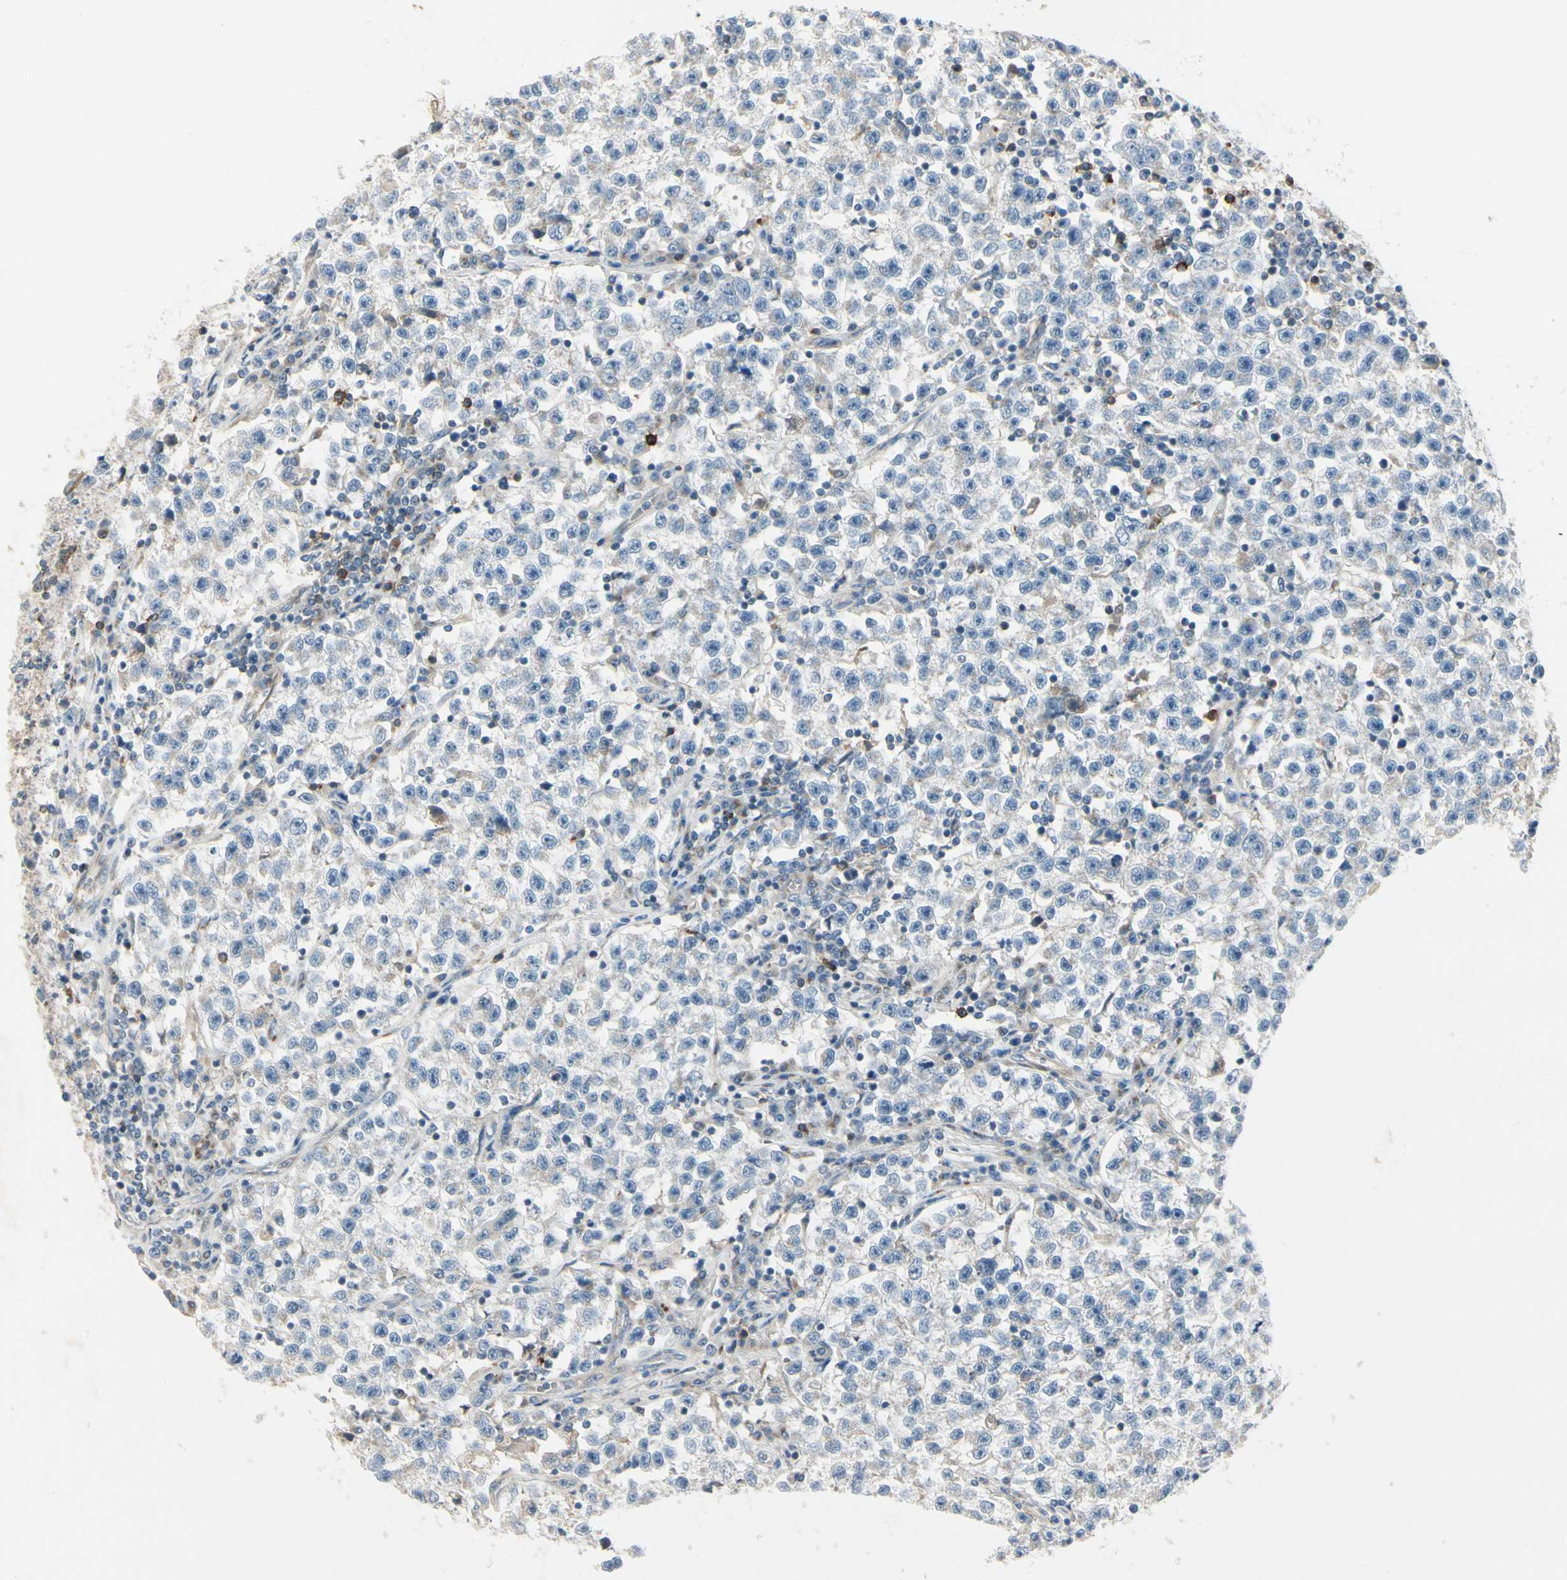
{"staining": {"intensity": "weak", "quantity": "<25%", "location": "cytoplasmic/membranous"}, "tissue": "testis cancer", "cell_type": "Tumor cells", "image_type": "cancer", "snomed": [{"axis": "morphology", "description": "Seminoma, NOS"}, {"axis": "topography", "description": "Testis"}], "caption": "The image reveals no significant expression in tumor cells of testis seminoma.", "gene": "ABCA3", "patient": {"sex": "male", "age": 22}}